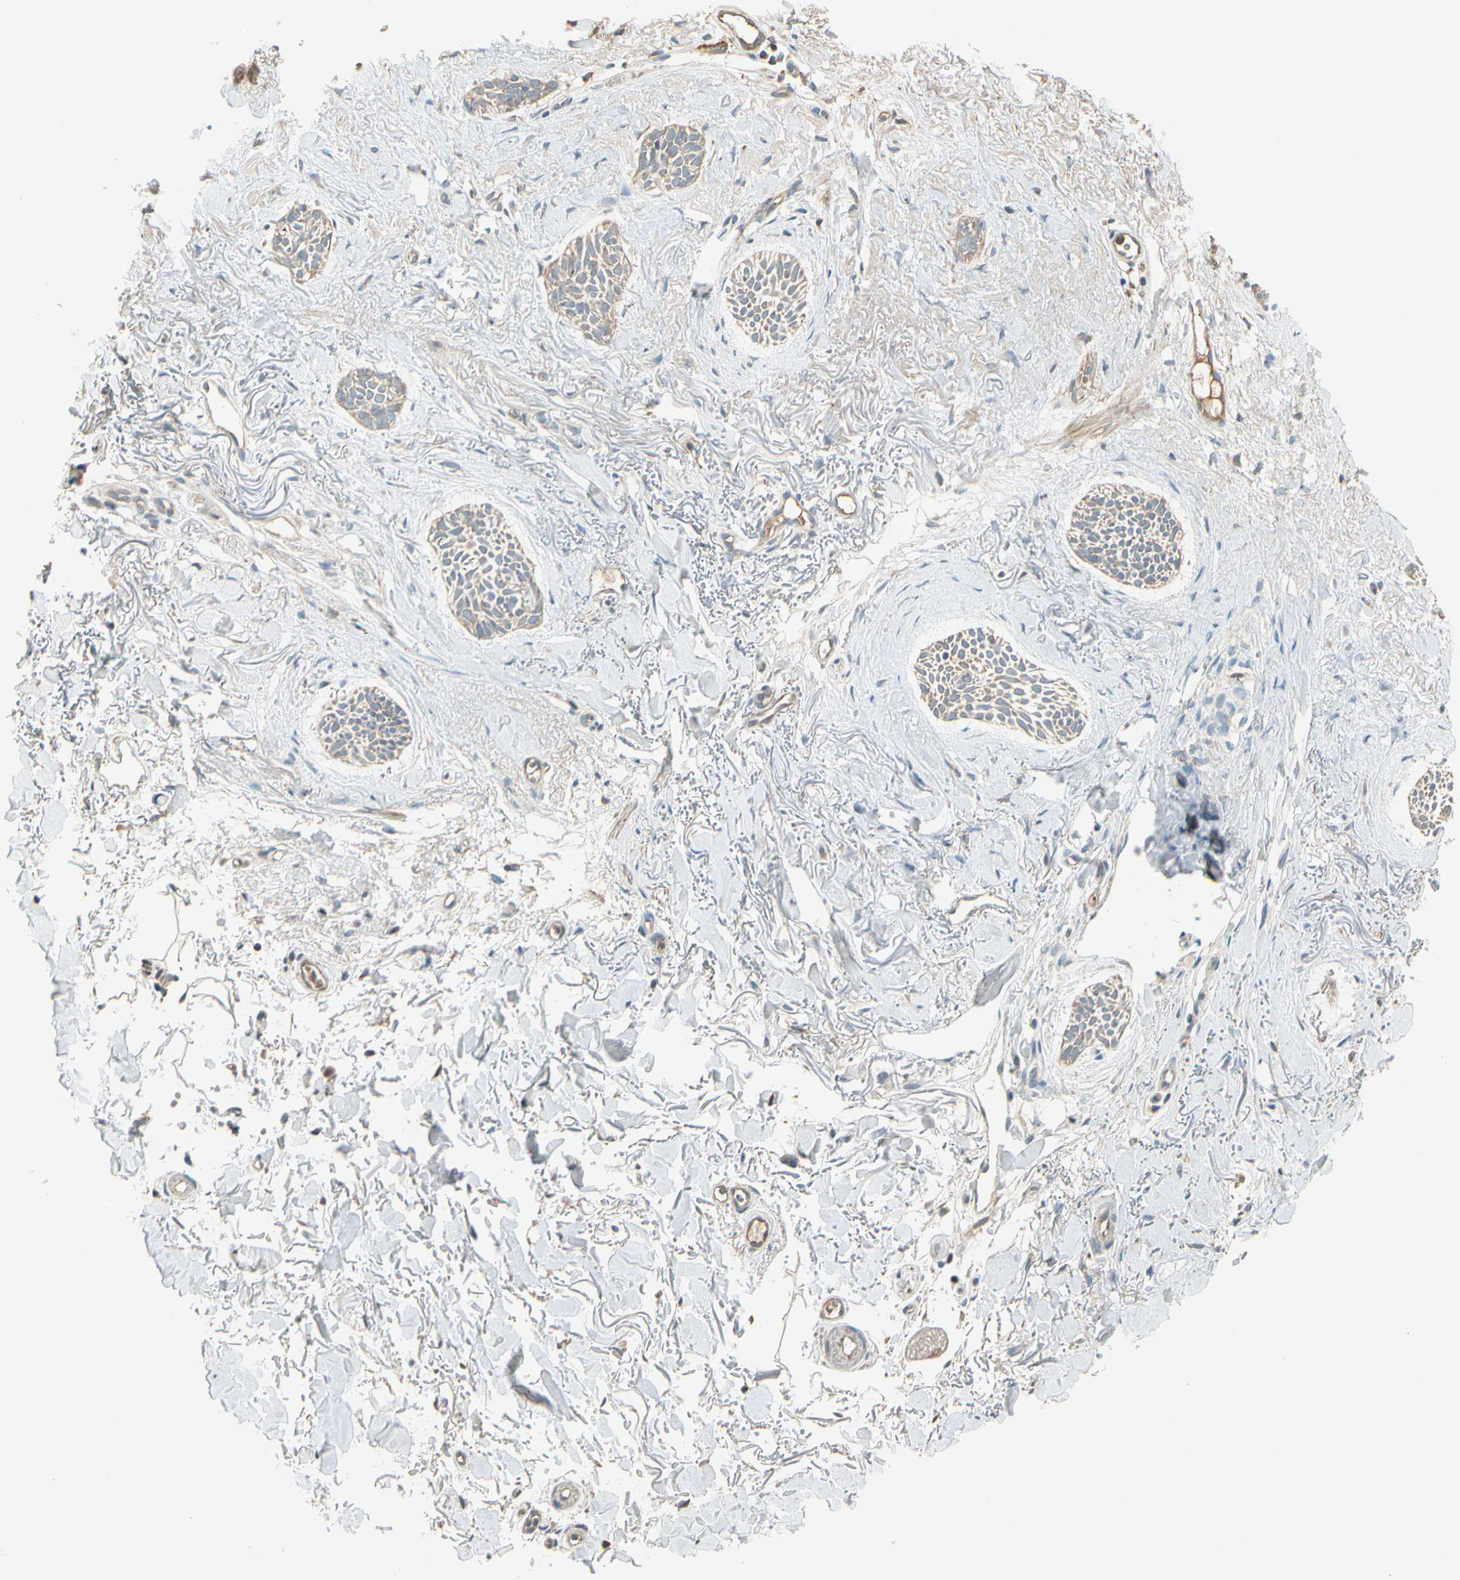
{"staining": {"intensity": "weak", "quantity": "25%-75%", "location": "cytoplasmic/membranous"}, "tissue": "skin cancer", "cell_type": "Tumor cells", "image_type": "cancer", "snomed": [{"axis": "morphology", "description": "Normal tissue, NOS"}, {"axis": "morphology", "description": "Basal cell carcinoma"}, {"axis": "topography", "description": "Skin"}], "caption": "Tumor cells exhibit low levels of weak cytoplasmic/membranous staining in approximately 25%-75% of cells in skin basal cell carcinoma. (DAB IHC, brown staining for protein, blue staining for nuclei).", "gene": "TNFRSF21", "patient": {"sex": "female", "age": 84}}